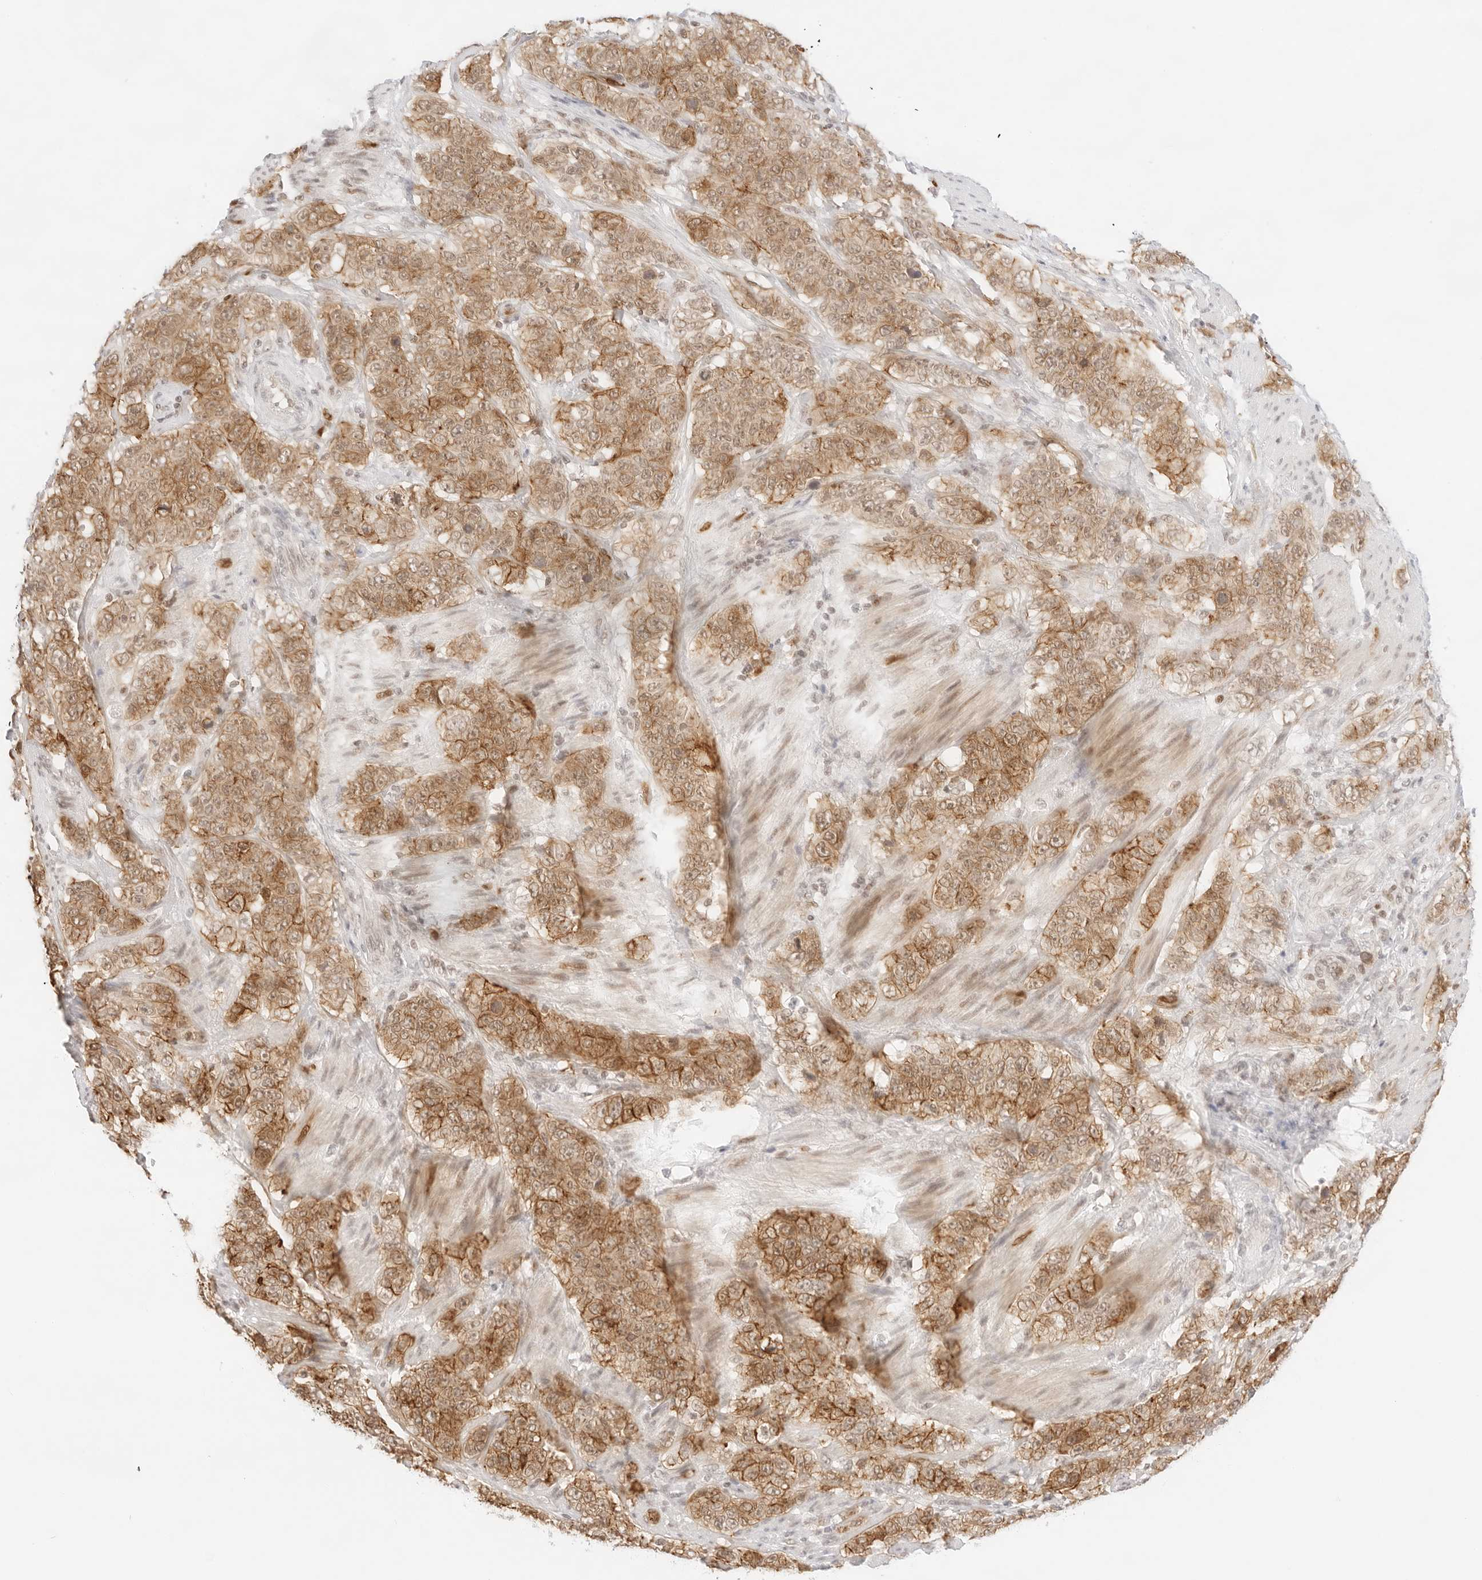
{"staining": {"intensity": "moderate", "quantity": ">75%", "location": "cytoplasmic/membranous,nuclear"}, "tissue": "stomach cancer", "cell_type": "Tumor cells", "image_type": "cancer", "snomed": [{"axis": "morphology", "description": "Adenocarcinoma, NOS"}, {"axis": "topography", "description": "Stomach"}], "caption": "DAB (3,3'-diaminobenzidine) immunohistochemical staining of adenocarcinoma (stomach) displays moderate cytoplasmic/membranous and nuclear protein positivity in about >75% of tumor cells.", "gene": "GNAS", "patient": {"sex": "male", "age": 48}}